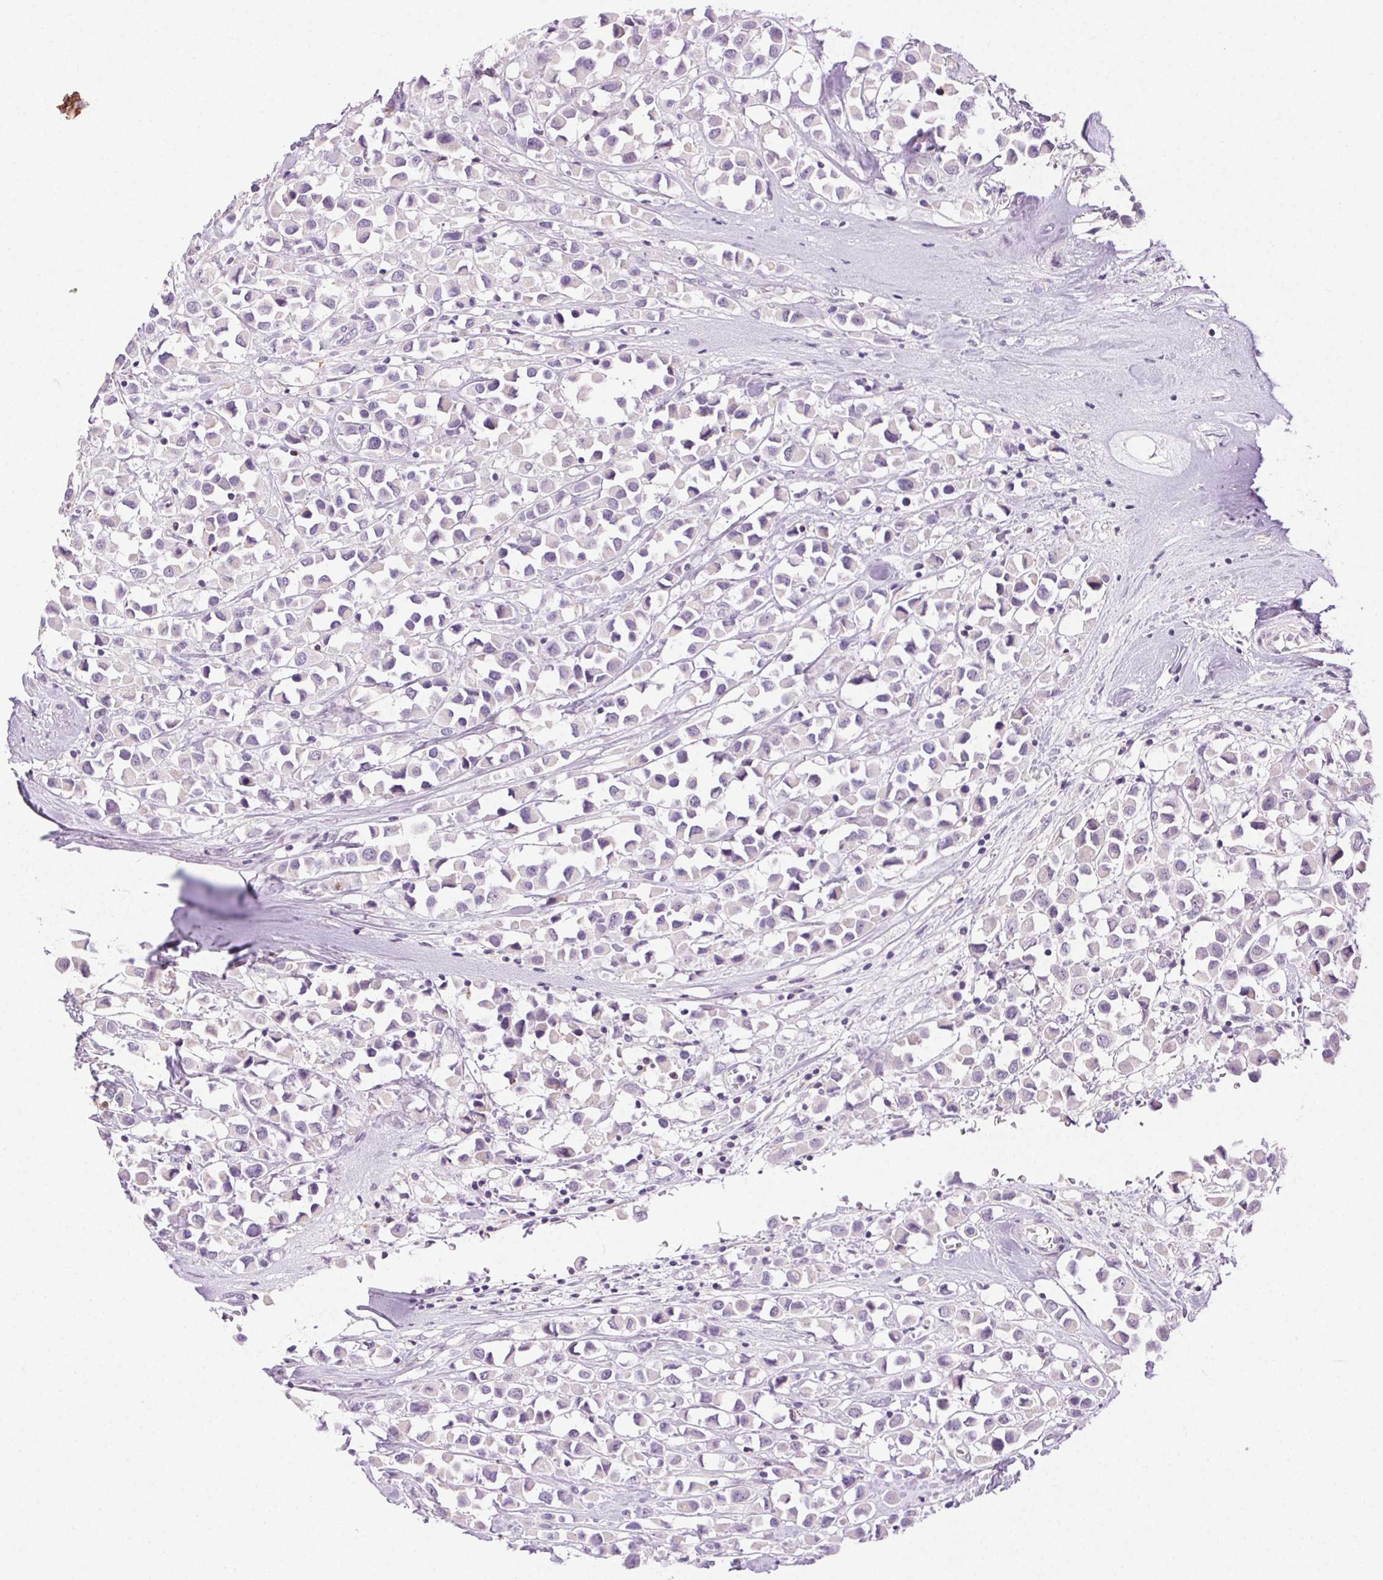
{"staining": {"intensity": "negative", "quantity": "none", "location": "none"}, "tissue": "breast cancer", "cell_type": "Tumor cells", "image_type": "cancer", "snomed": [{"axis": "morphology", "description": "Duct carcinoma"}, {"axis": "topography", "description": "Breast"}], "caption": "High power microscopy micrograph of an immunohistochemistry (IHC) photomicrograph of breast infiltrating ductal carcinoma, revealing no significant expression in tumor cells.", "gene": "AKAP5", "patient": {"sex": "female", "age": 61}}